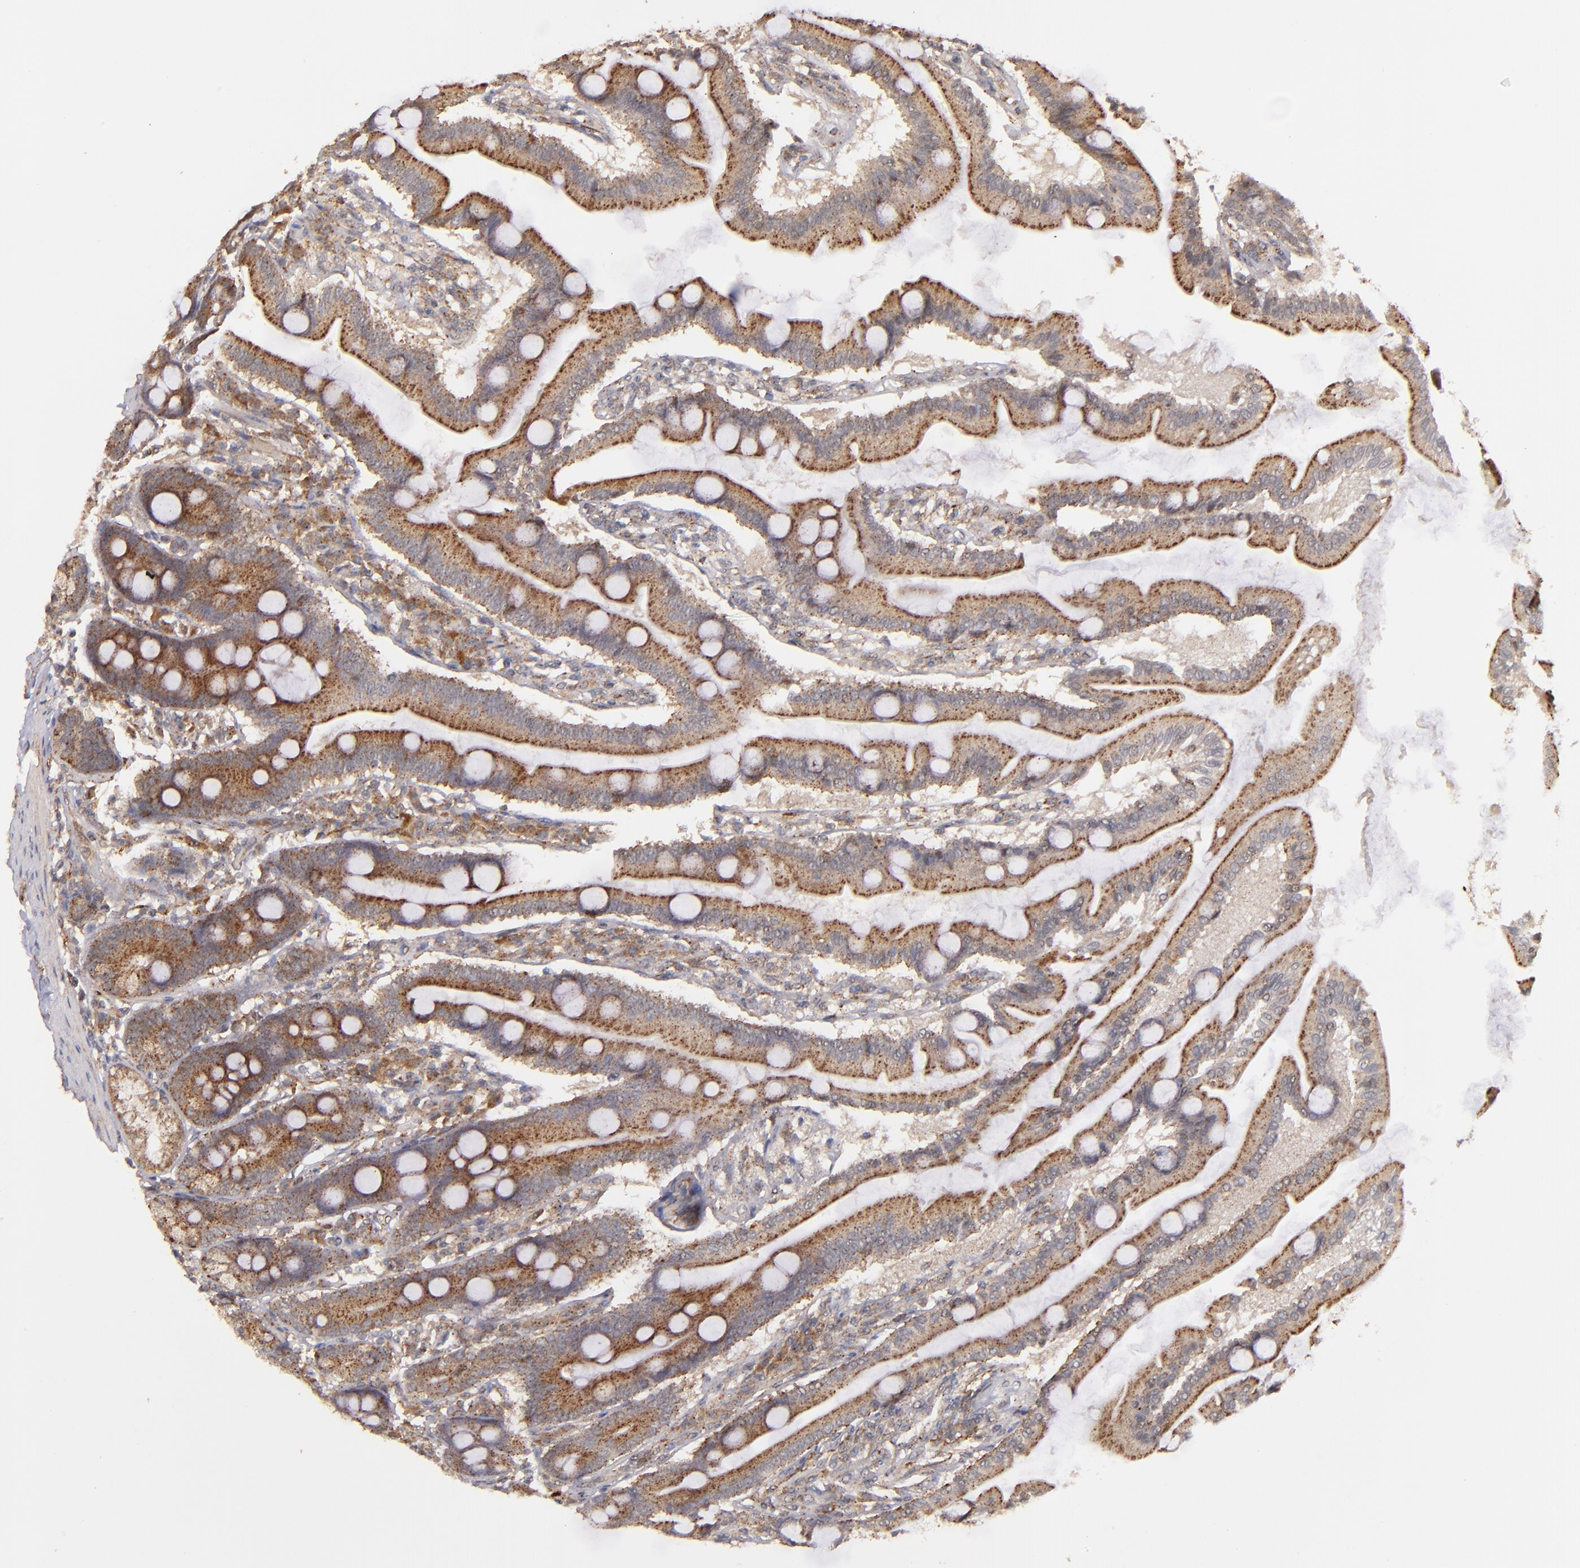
{"staining": {"intensity": "moderate", "quantity": ">75%", "location": "cytoplasmic/membranous"}, "tissue": "duodenum", "cell_type": "Glandular cells", "image_type": "normal", "snomed": [{"axis": "morphology", "description": "Normal tissue, NOS"}, {"axis": "topography", "description": "Duodenum"}], "caption": "Approximately >75% of glandular cells in benign duodenum show moderate cytoplasmic/membranous protein positivity as visualized by brown immunohistochemical staining.", "gene": "ZFYVE1", "patient": {"sex": "female", "age": 64}}